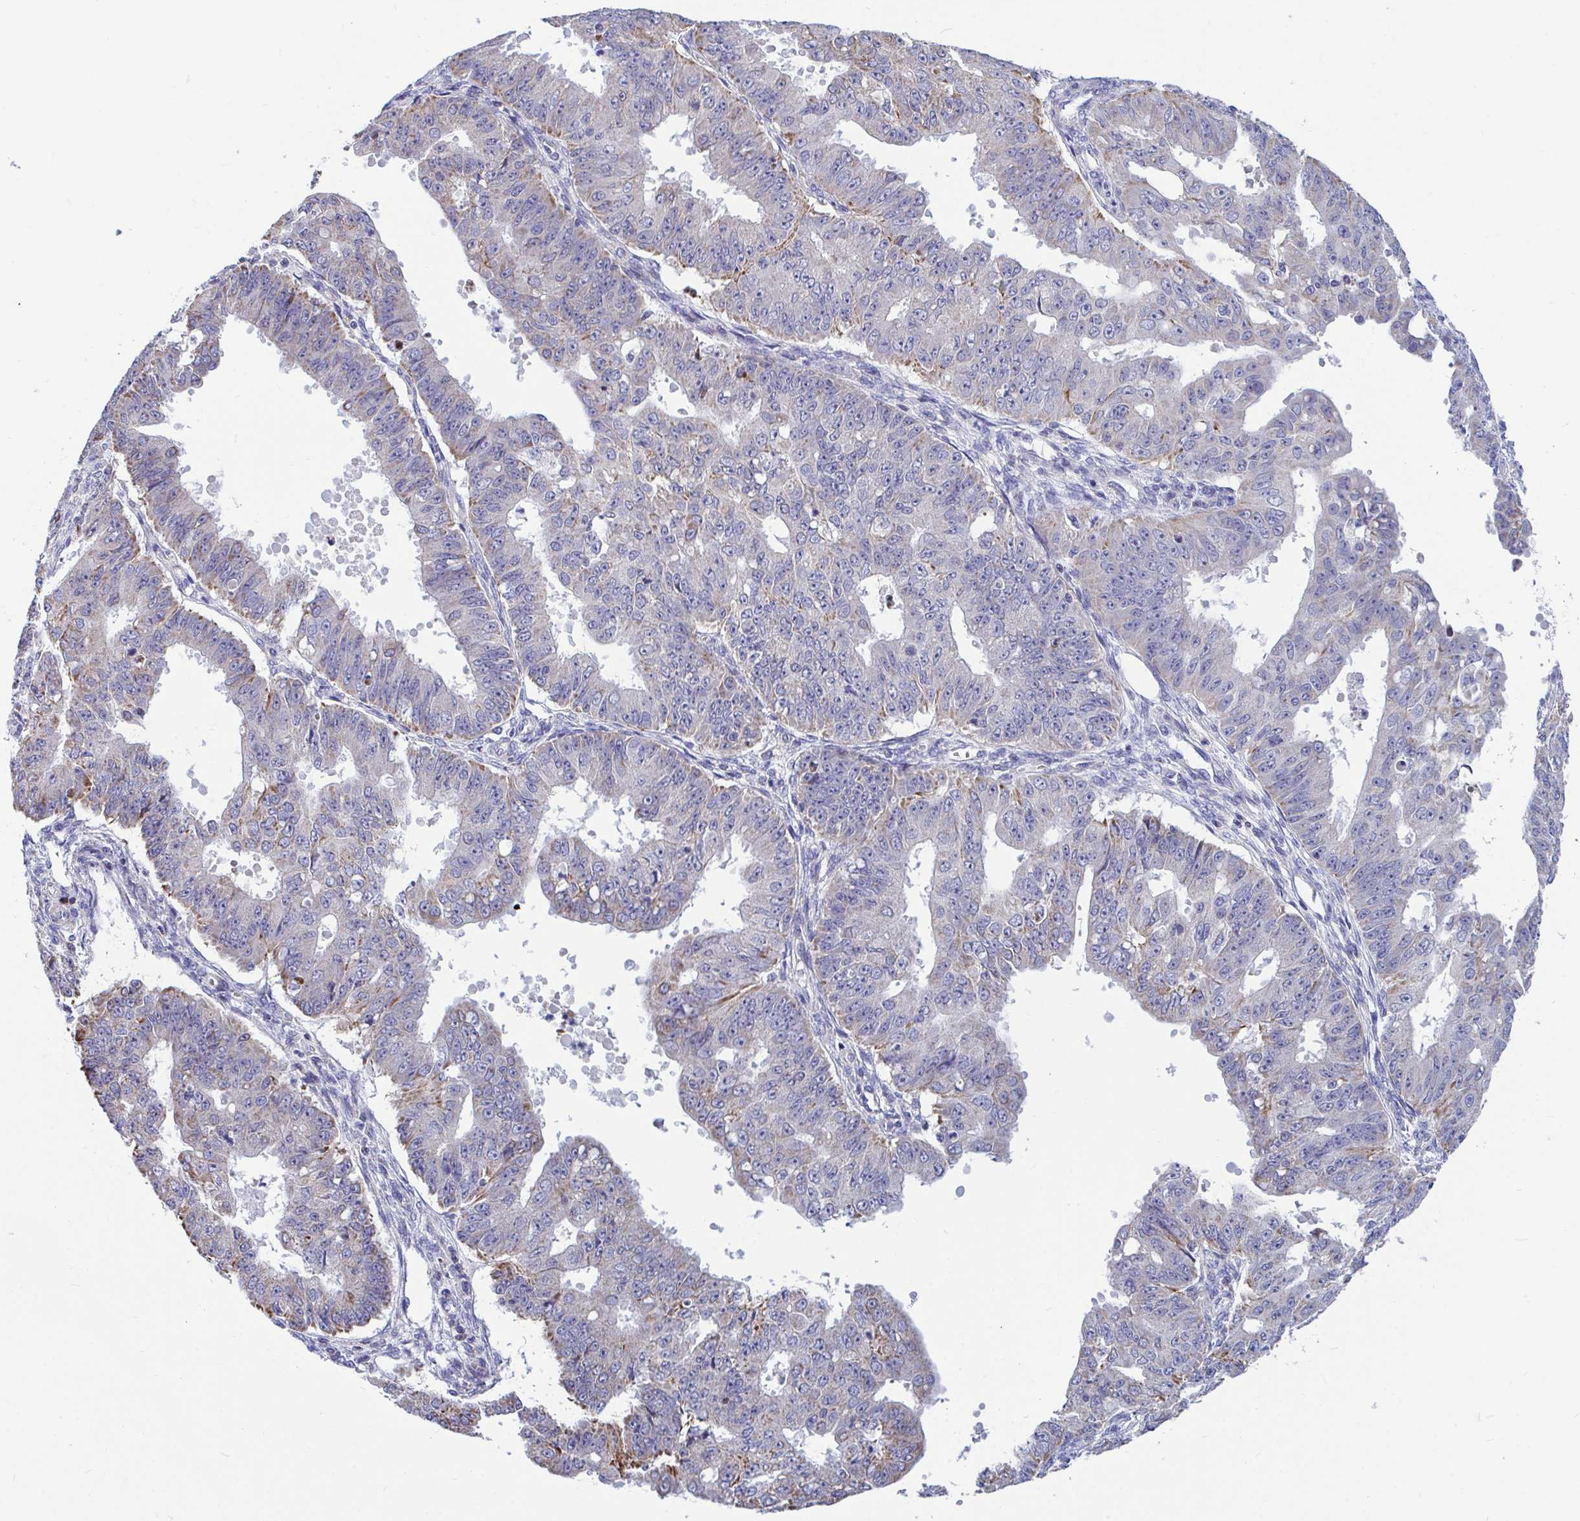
{"staining": {"intensity": "moderate", "quantity": "25%-75%", "location": "cytoplasmic/membranous"}, "tissue": "ovarian cancer", "cell_type": "Tumor cells", "image_type": "cancer", "snomed": [{"axis": "morphology", "description": "Carcinoma, endometroid"}, {"axis": "topography", "description": "Appendix"}, {"axis": "topography", "description": "Ovary"}], "caption": "Protein positivity by immunohistochemistry (IHC) displays moderate cytoplasmic/membranous expression in approximately 25%-75% of tumor cells in ovarian cancer (endometroid carcinoma).", "gene": "OR13A1", "patient": {"sex": "female", "age": 42}}